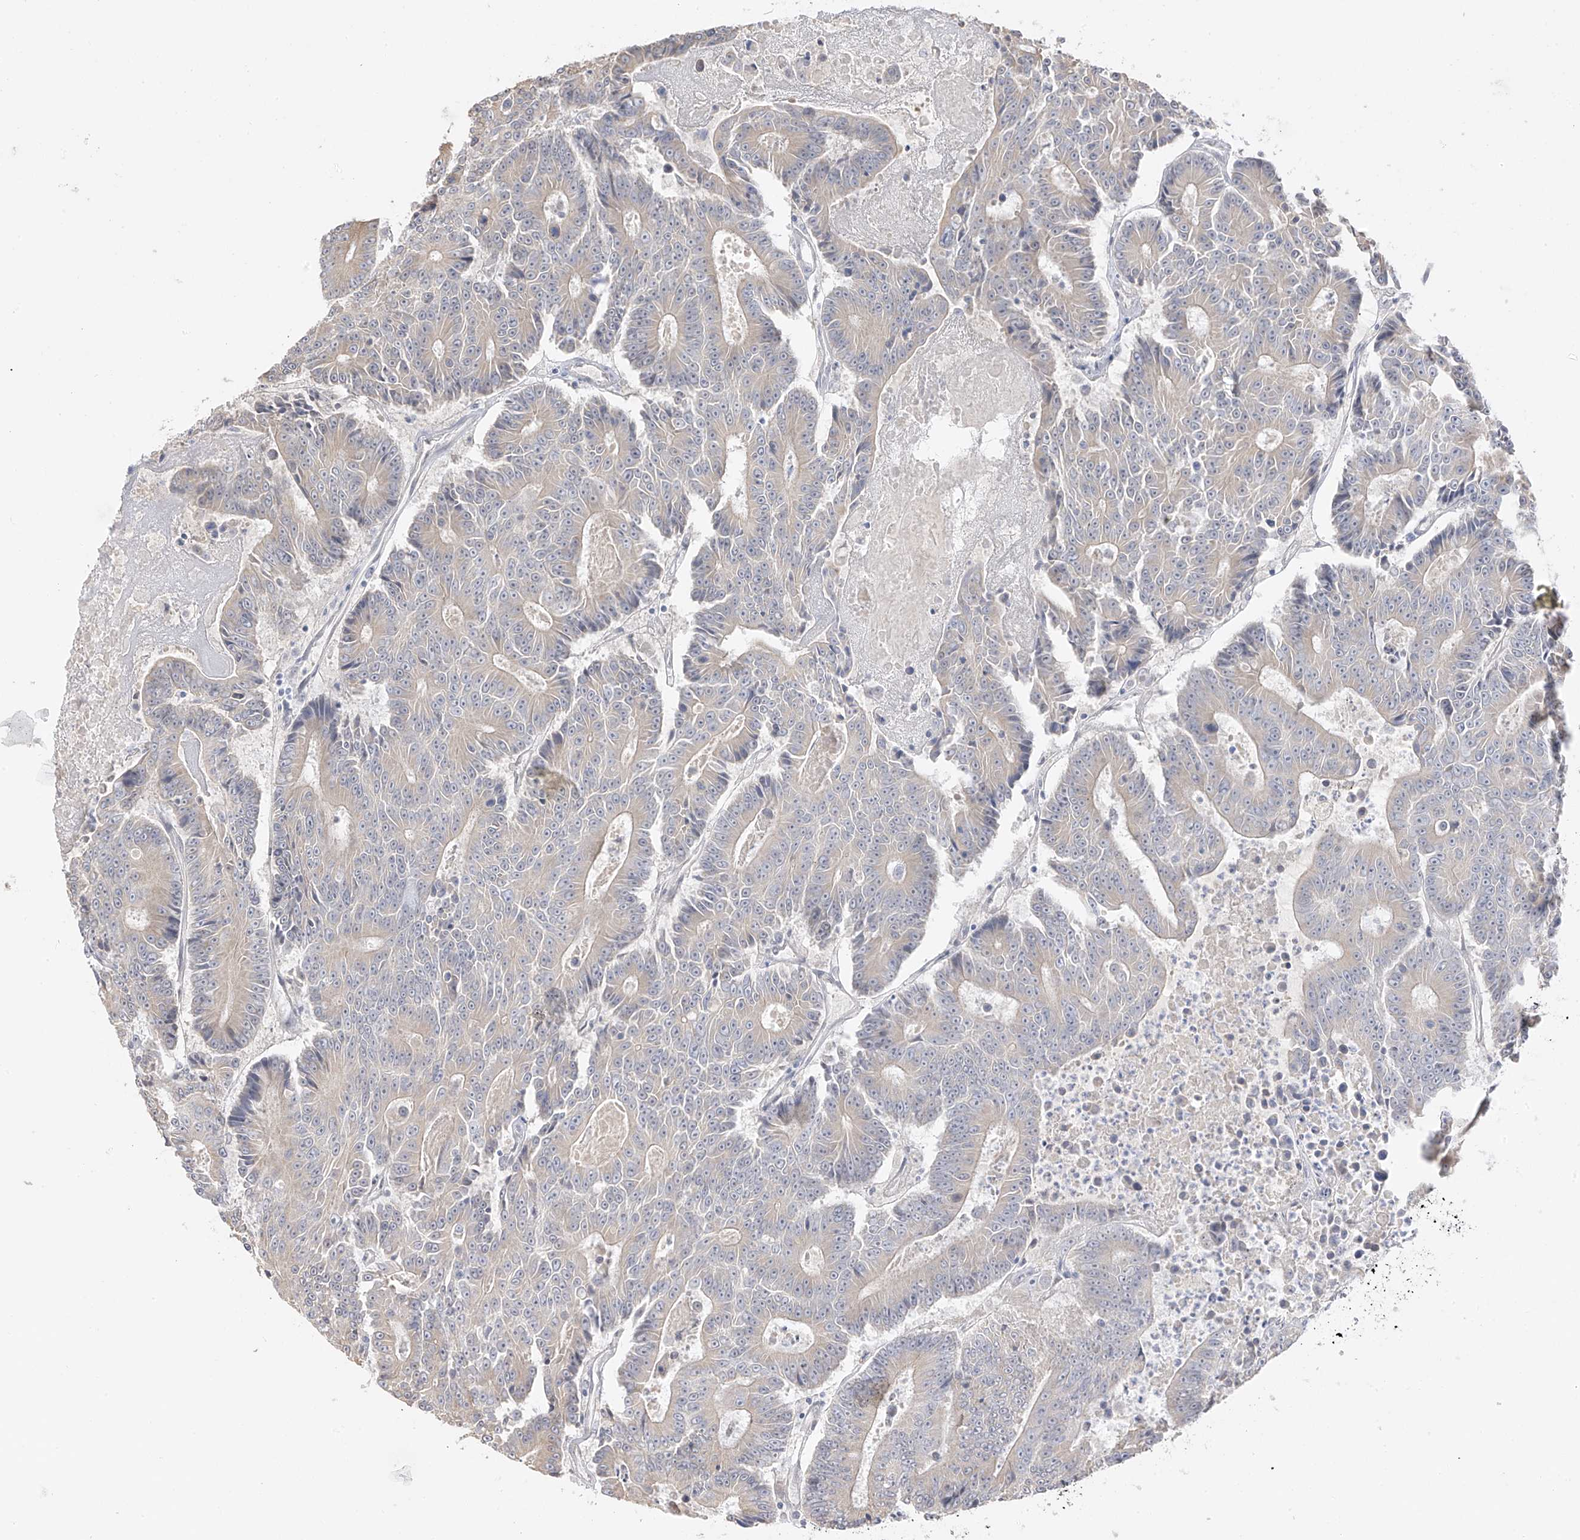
{"staining": {"intensity": "negative", "quantity": "none", "location": "none"}, "tissue": "colorectal cancer", "cell_type": "Tumor cells", "image_type": "cancer", "snomed": [{"axis": "morphology", "description": "Adenocarcinoma, NOS"}, {"axis": "topography", "description": "Colon"}], "caption": "There is no significant positivity in tumor cells of colorectal cancer (adenocarcinoma).", "gene": "DCDC2", "patient": {"sex": "male", "age": 83}}